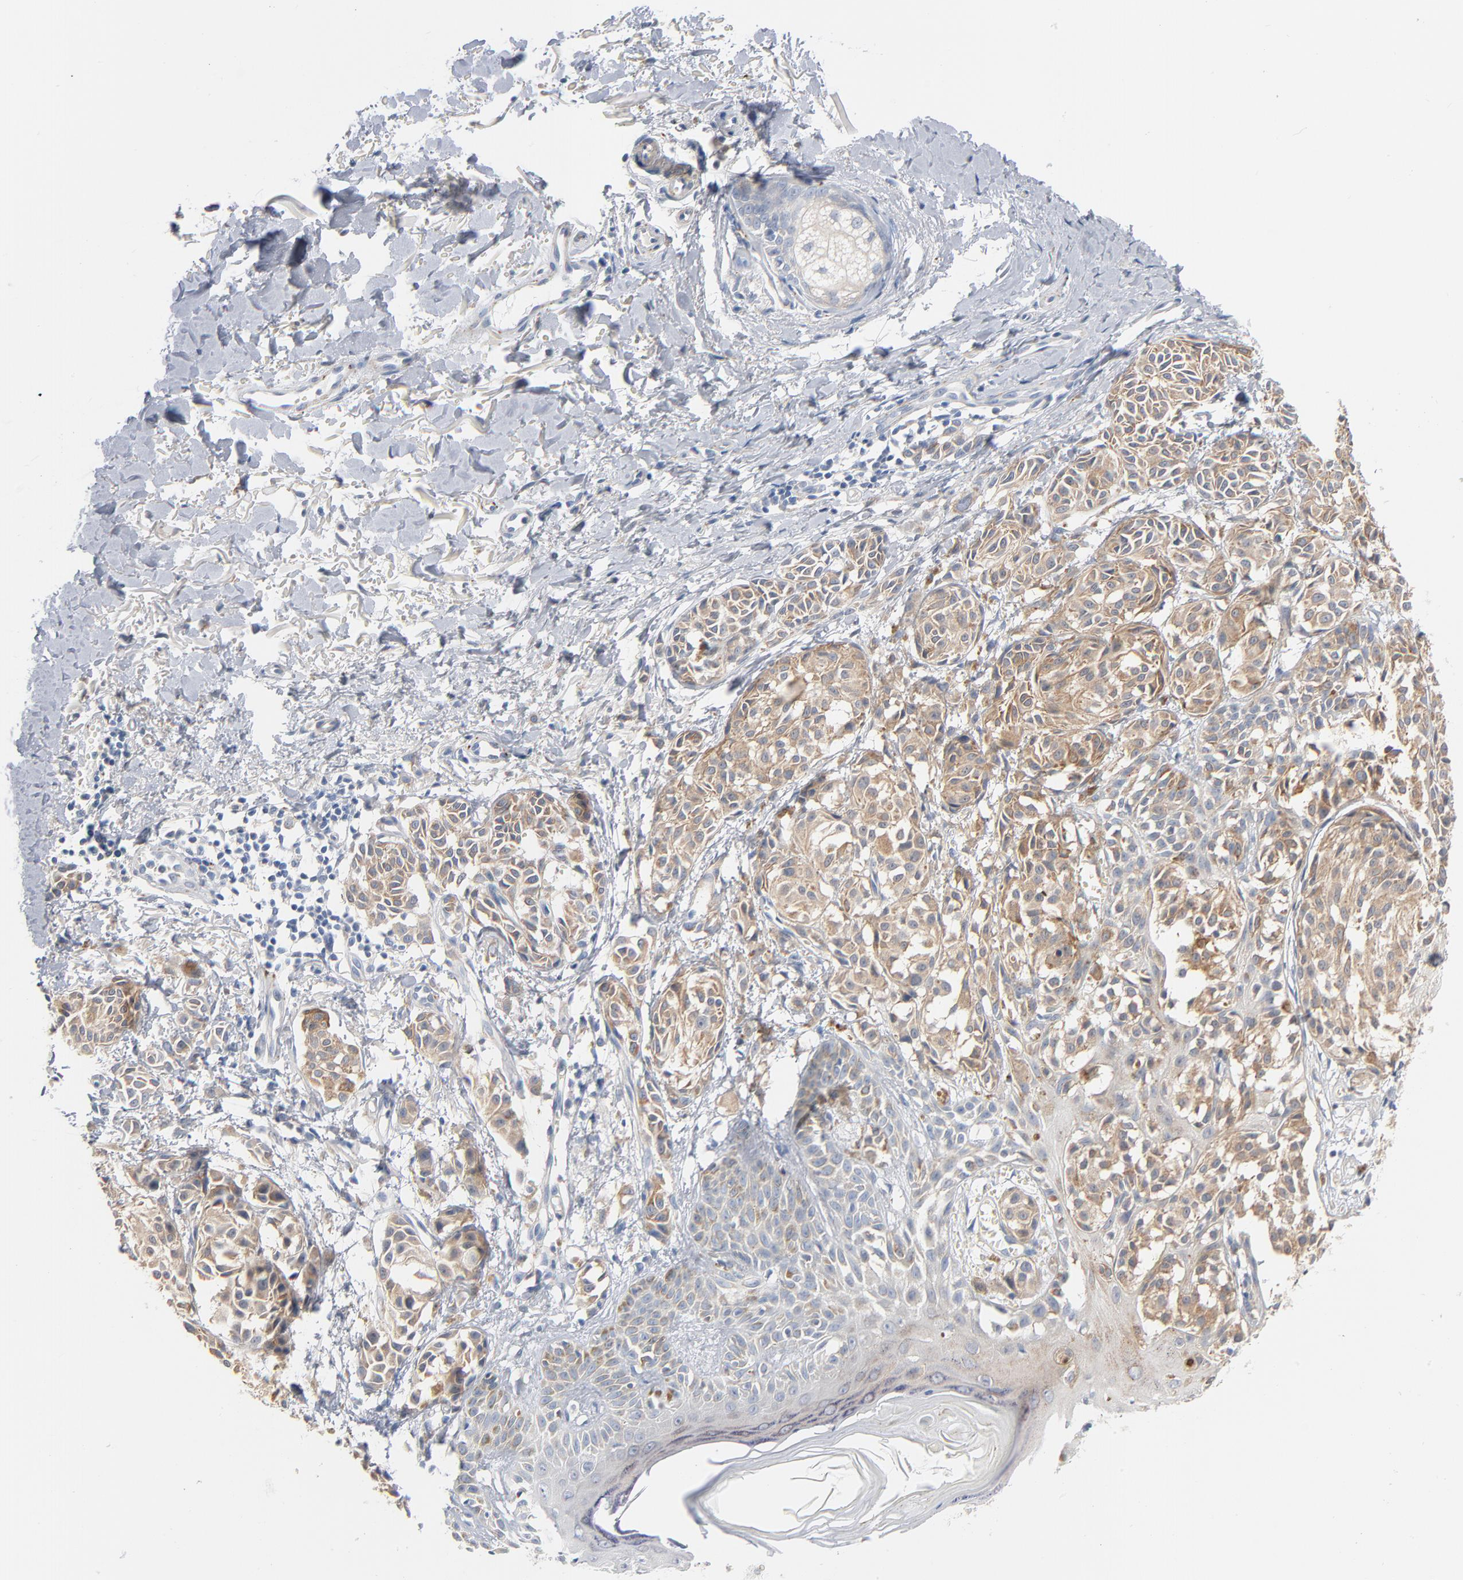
{"staining": {"intensity": "weak", "quantity": ">75%", "location": "cytoplasmic/membranous"}, "tissue": "melanoma", "cell_type": "Tumor cells", "image_type": "cancer", "snomed": [{"axis": "morphology", "description": "Malignant melanoma, NOS"}, {"axis": "topography", "description": "Skin"}], "caption": "This is an image of IHC staining of malignant melanoma, which shows weak positivity in the cytoplasmic/membranous of tumor cells.", "gene": "IFT43", "patient": {"sex": "male", "age": 76}}